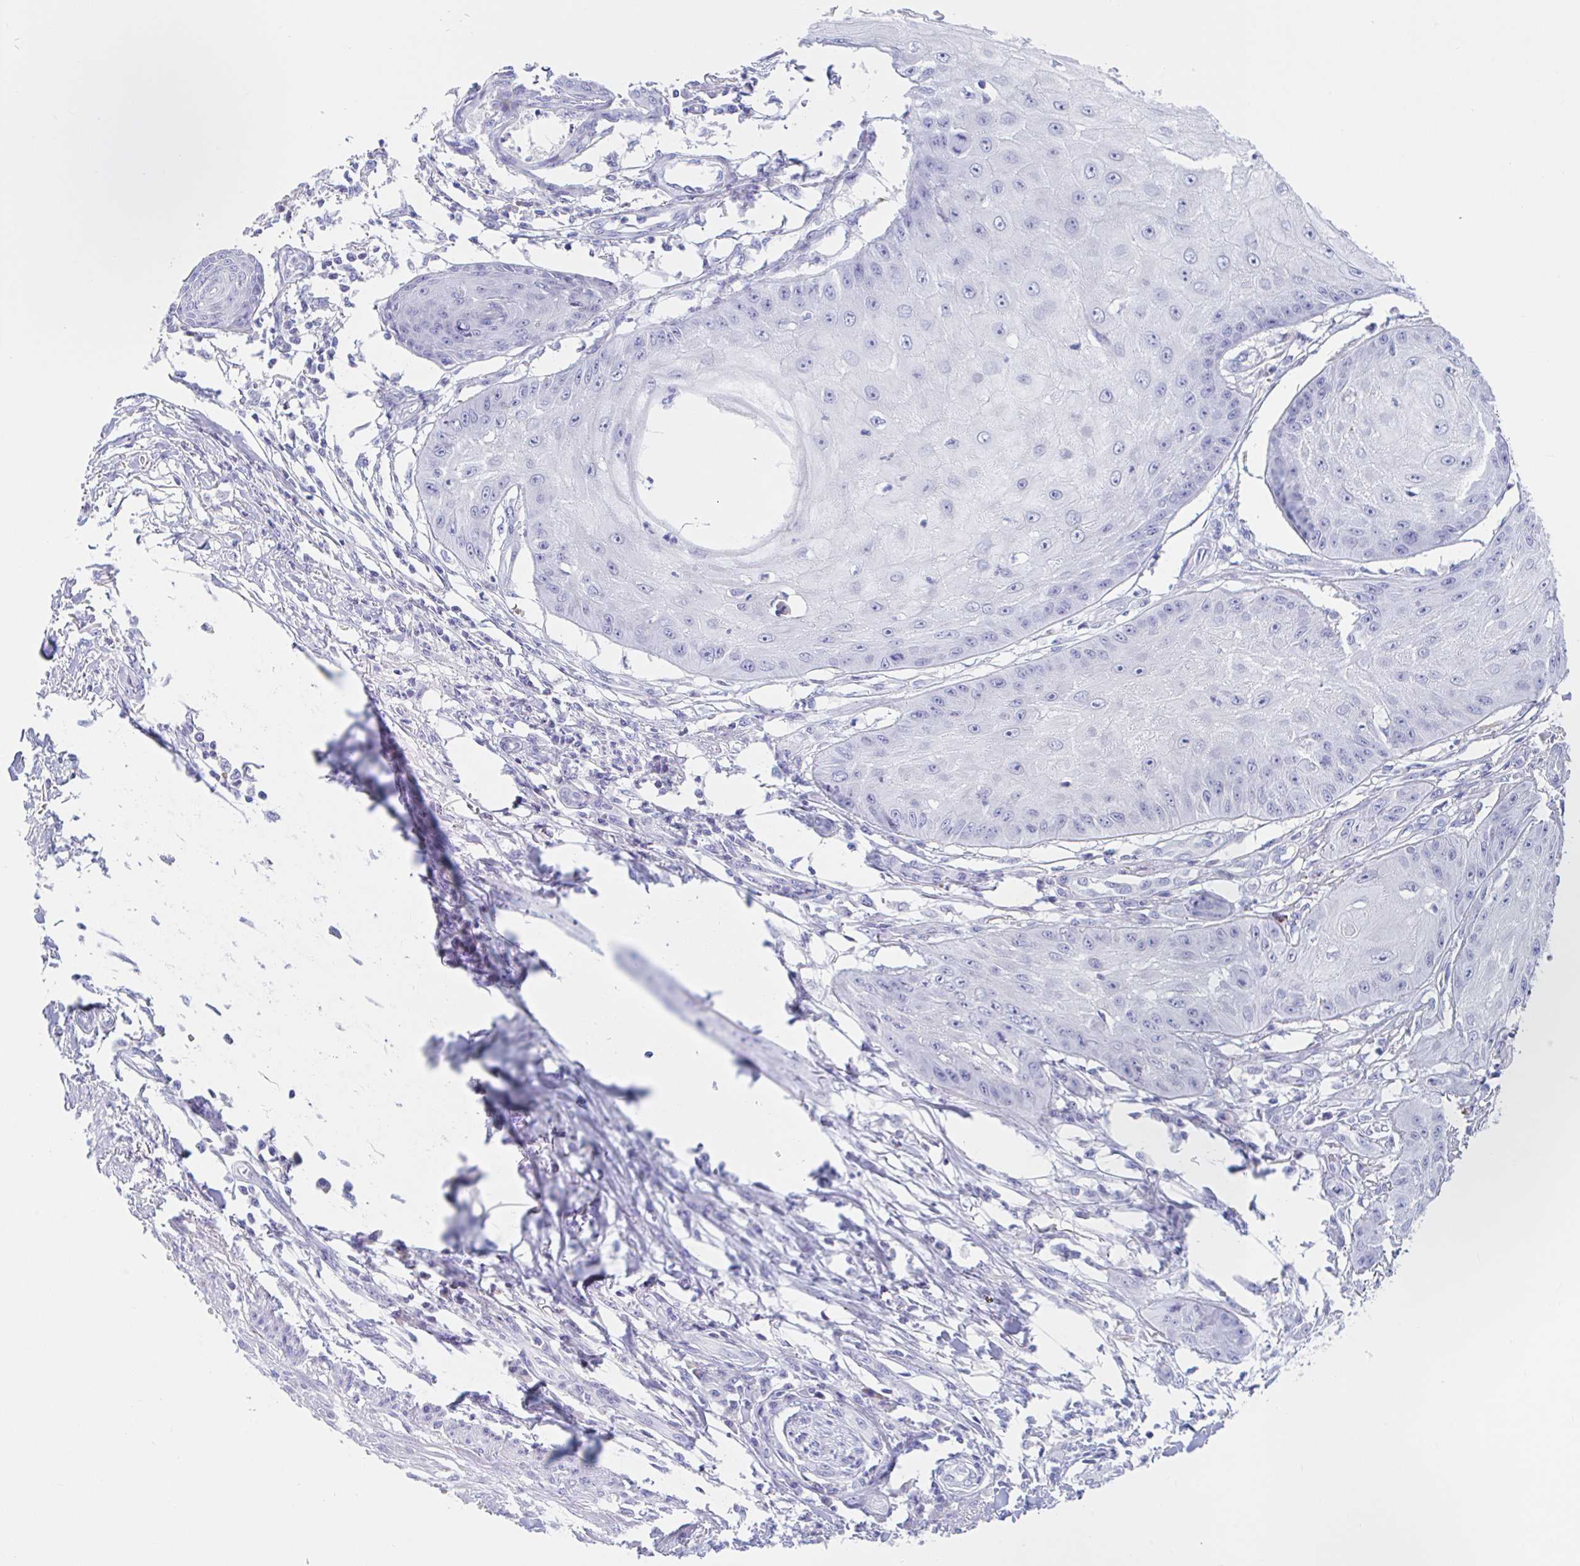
{"staining": {"intensity": "negative", "quantity": "none", "location": "none"}, "tissue": "skin cancer", "cell_type": "Tumor cells", "image_type": "cancer", "snomed": [{"axis": "morphology", "description": "Squamous cell carcinoma, NOS"}, {"axis": "topography", "description": "Skin"}], "caption": "Immunohistochemistry micrograph of skin cancer (squamous cell carcinoma) stained for a protein (brown), which shows no staining in tumor cells.", "gene": "ANKRD9", "patient": {"sex": "male", "age": 70}}